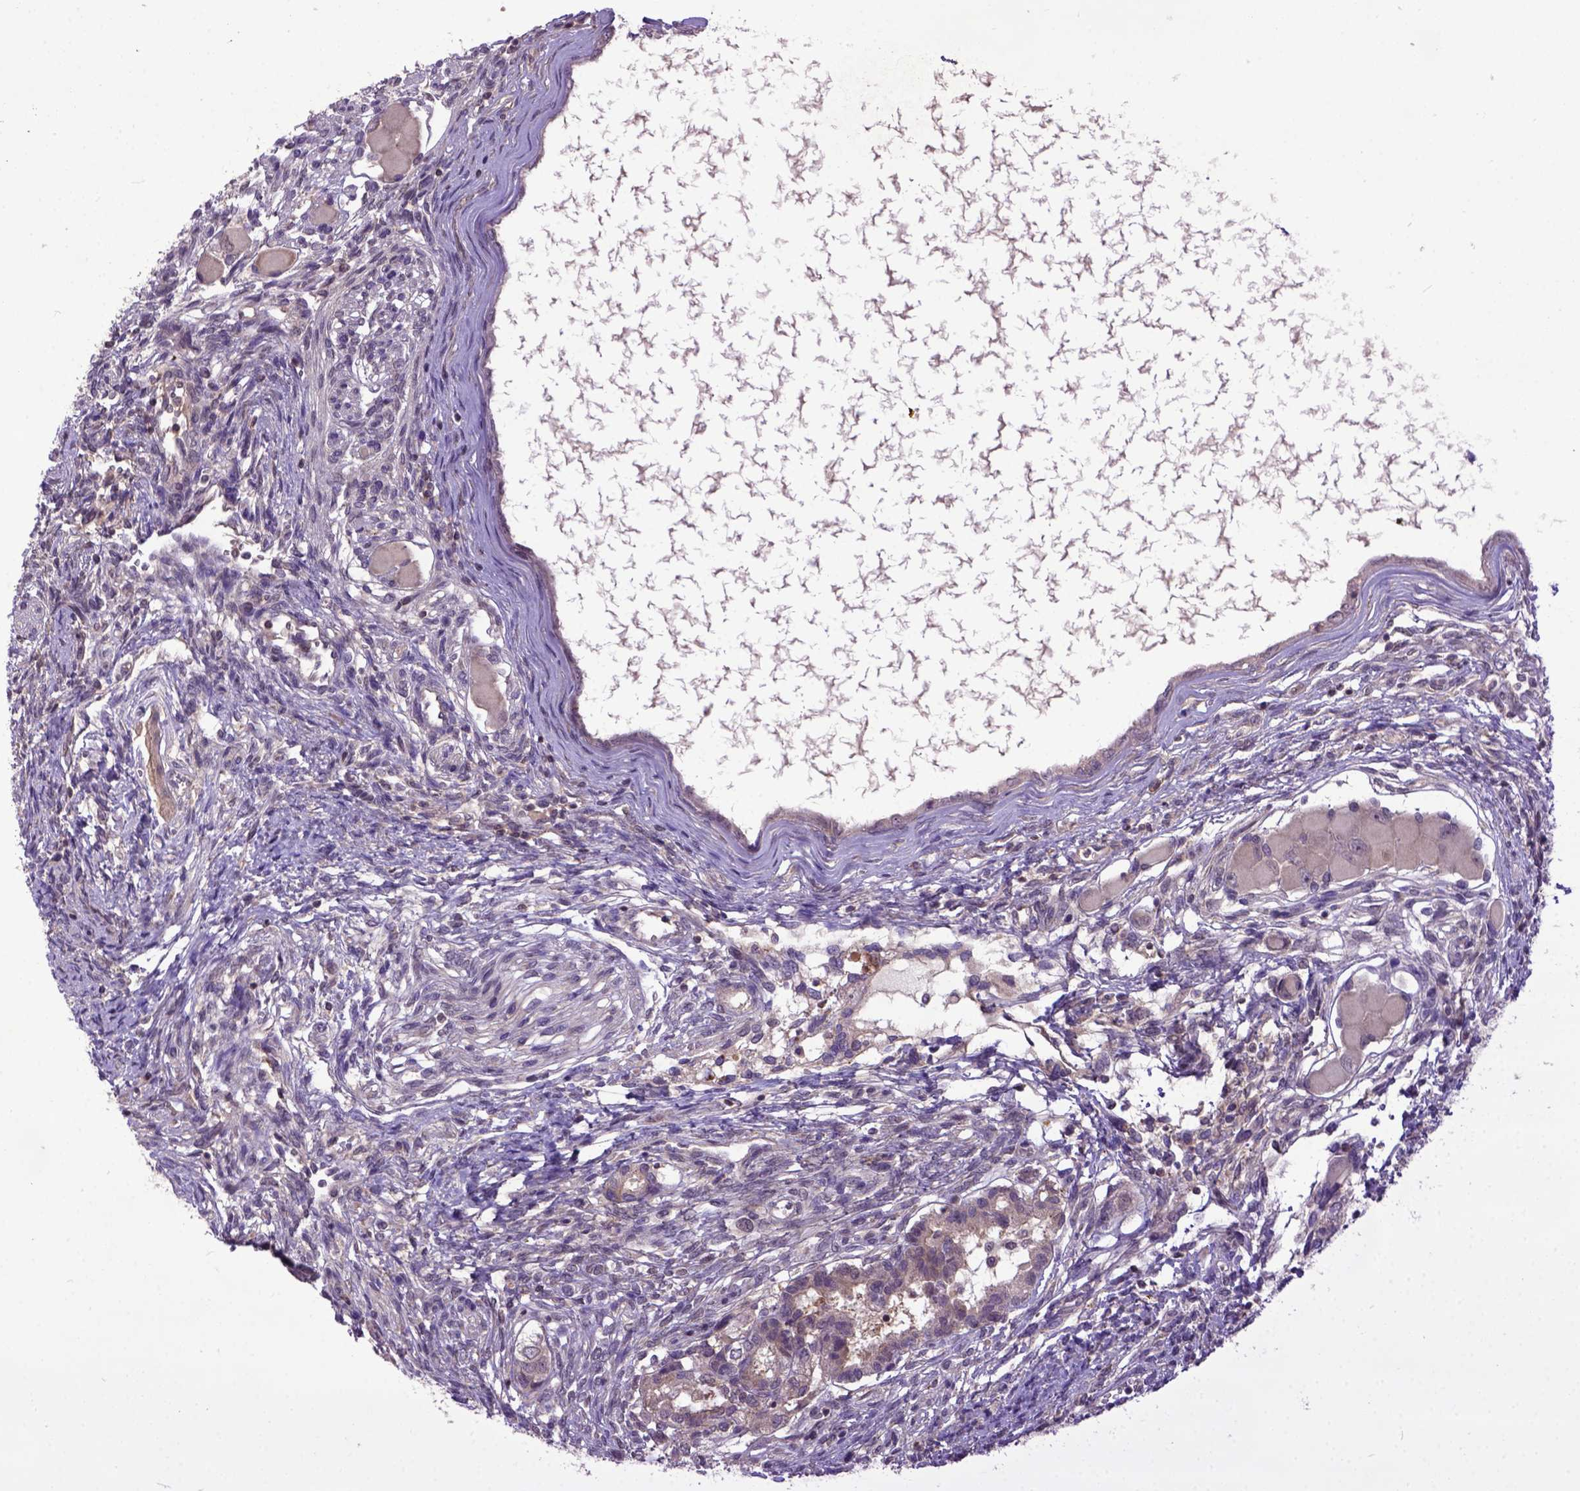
{"staining": {"intensity": "negative", "quantity": "none", "location": "none"}, "tissue": "testis cancer", "cell_type": "Tumor cells", "image_type": "cancer", "snomed": [{"axis": "morphology", "description": "Carcinoma, Embryonal, NOS"}, {"axis": "topography", "description": "Testis"}], "caption": "Testis cancer (embryonal carcinoma) was stained to show a protein in brown. There is no significant positivity in tumor cells.", "gene": "CPNE1", "patient": {"sex": "male", "age": 37}}